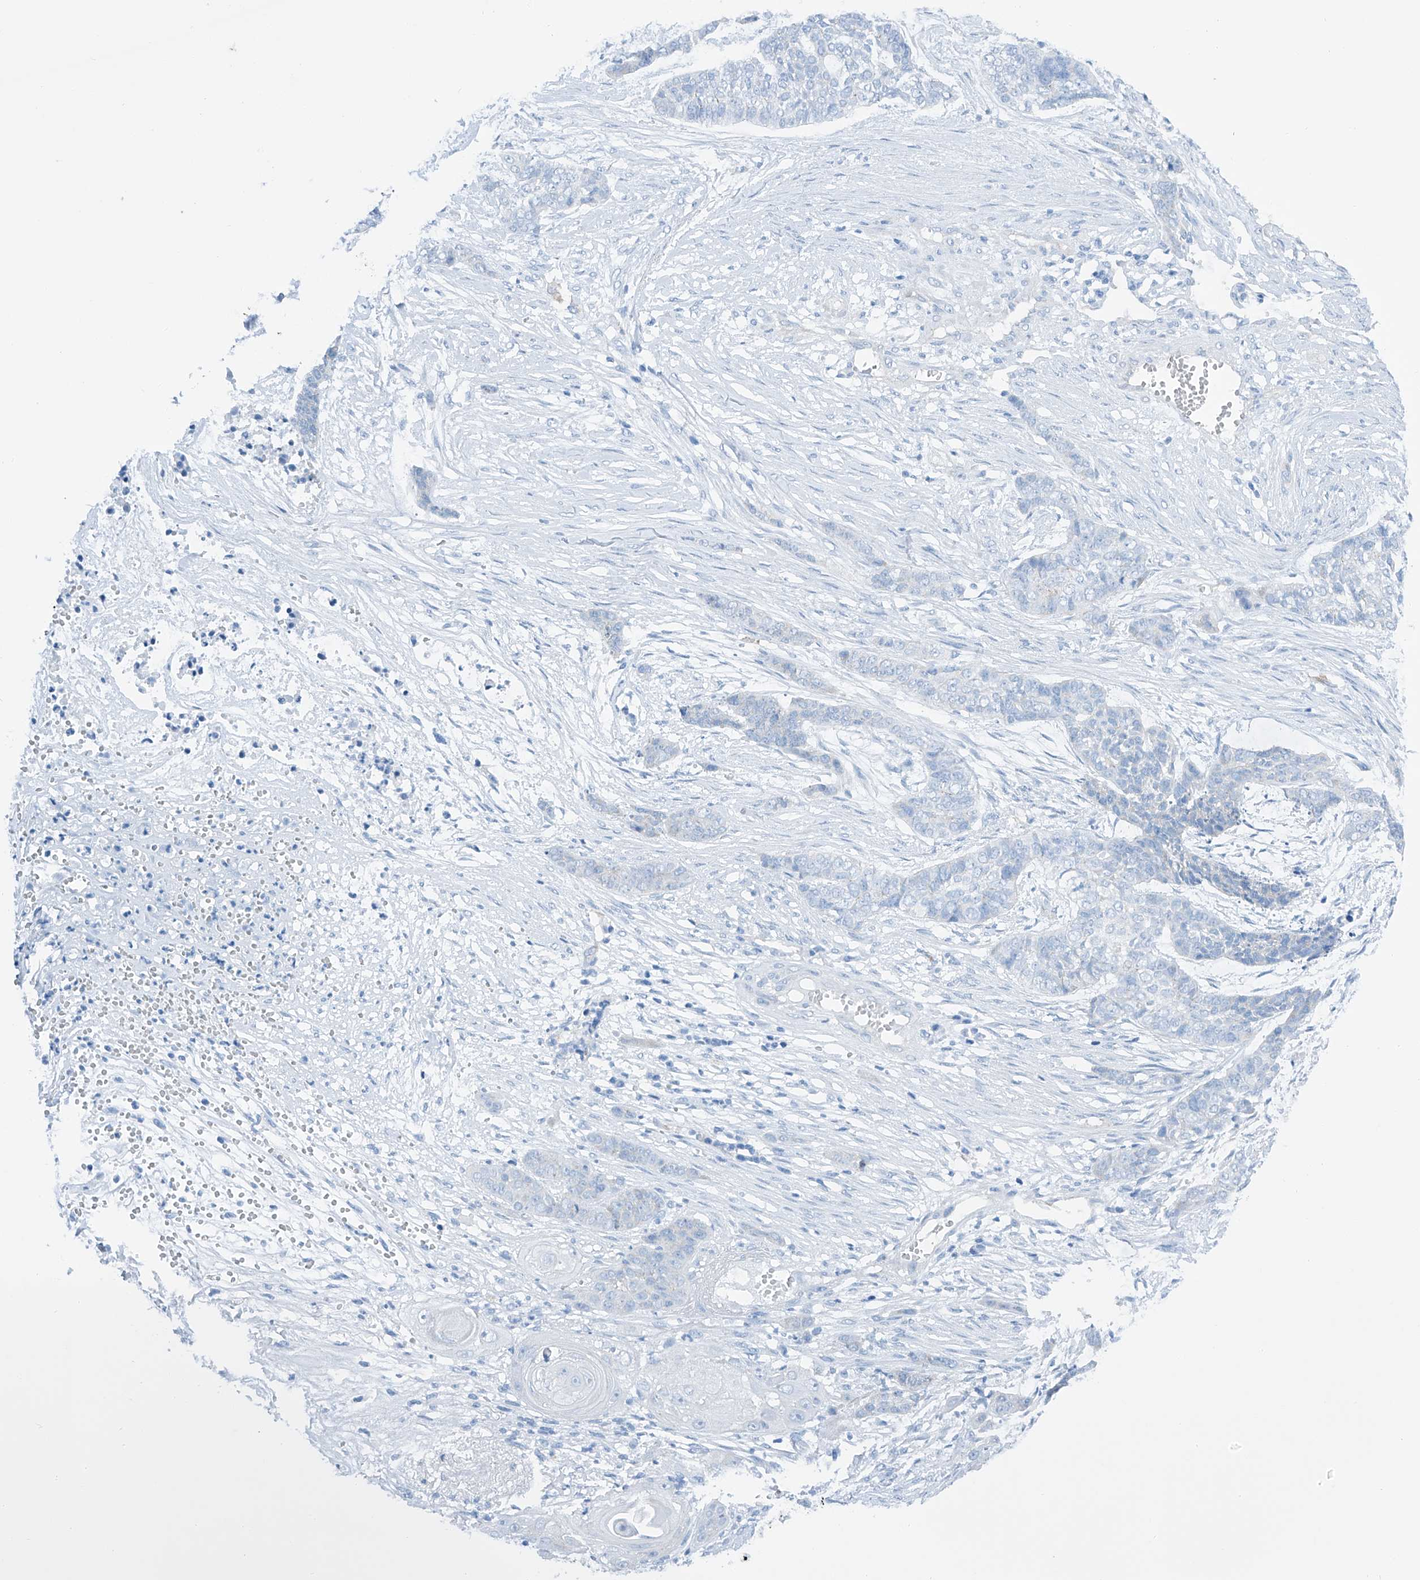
{"staining": {"intensity": "negative", "quantity": "none", "location": "none"}, "tissue": "skin cancer", "cell_type": "Tumor cells", "image_type": "cancer", "snomed": [{"axis": "morphology", "description": "Basal cell carcinoma"}, {"axis": "topography", "description": "Skin"}], "caption": "Immunohistochemistry image of skin cancer (basal cell carcinoma) stained for a protein (brown), which displays no staining in tumor cells. (DAB IHC, high magnification).", "gene": "MAGI1", "patient": {"sex": "female", "age": 64}}